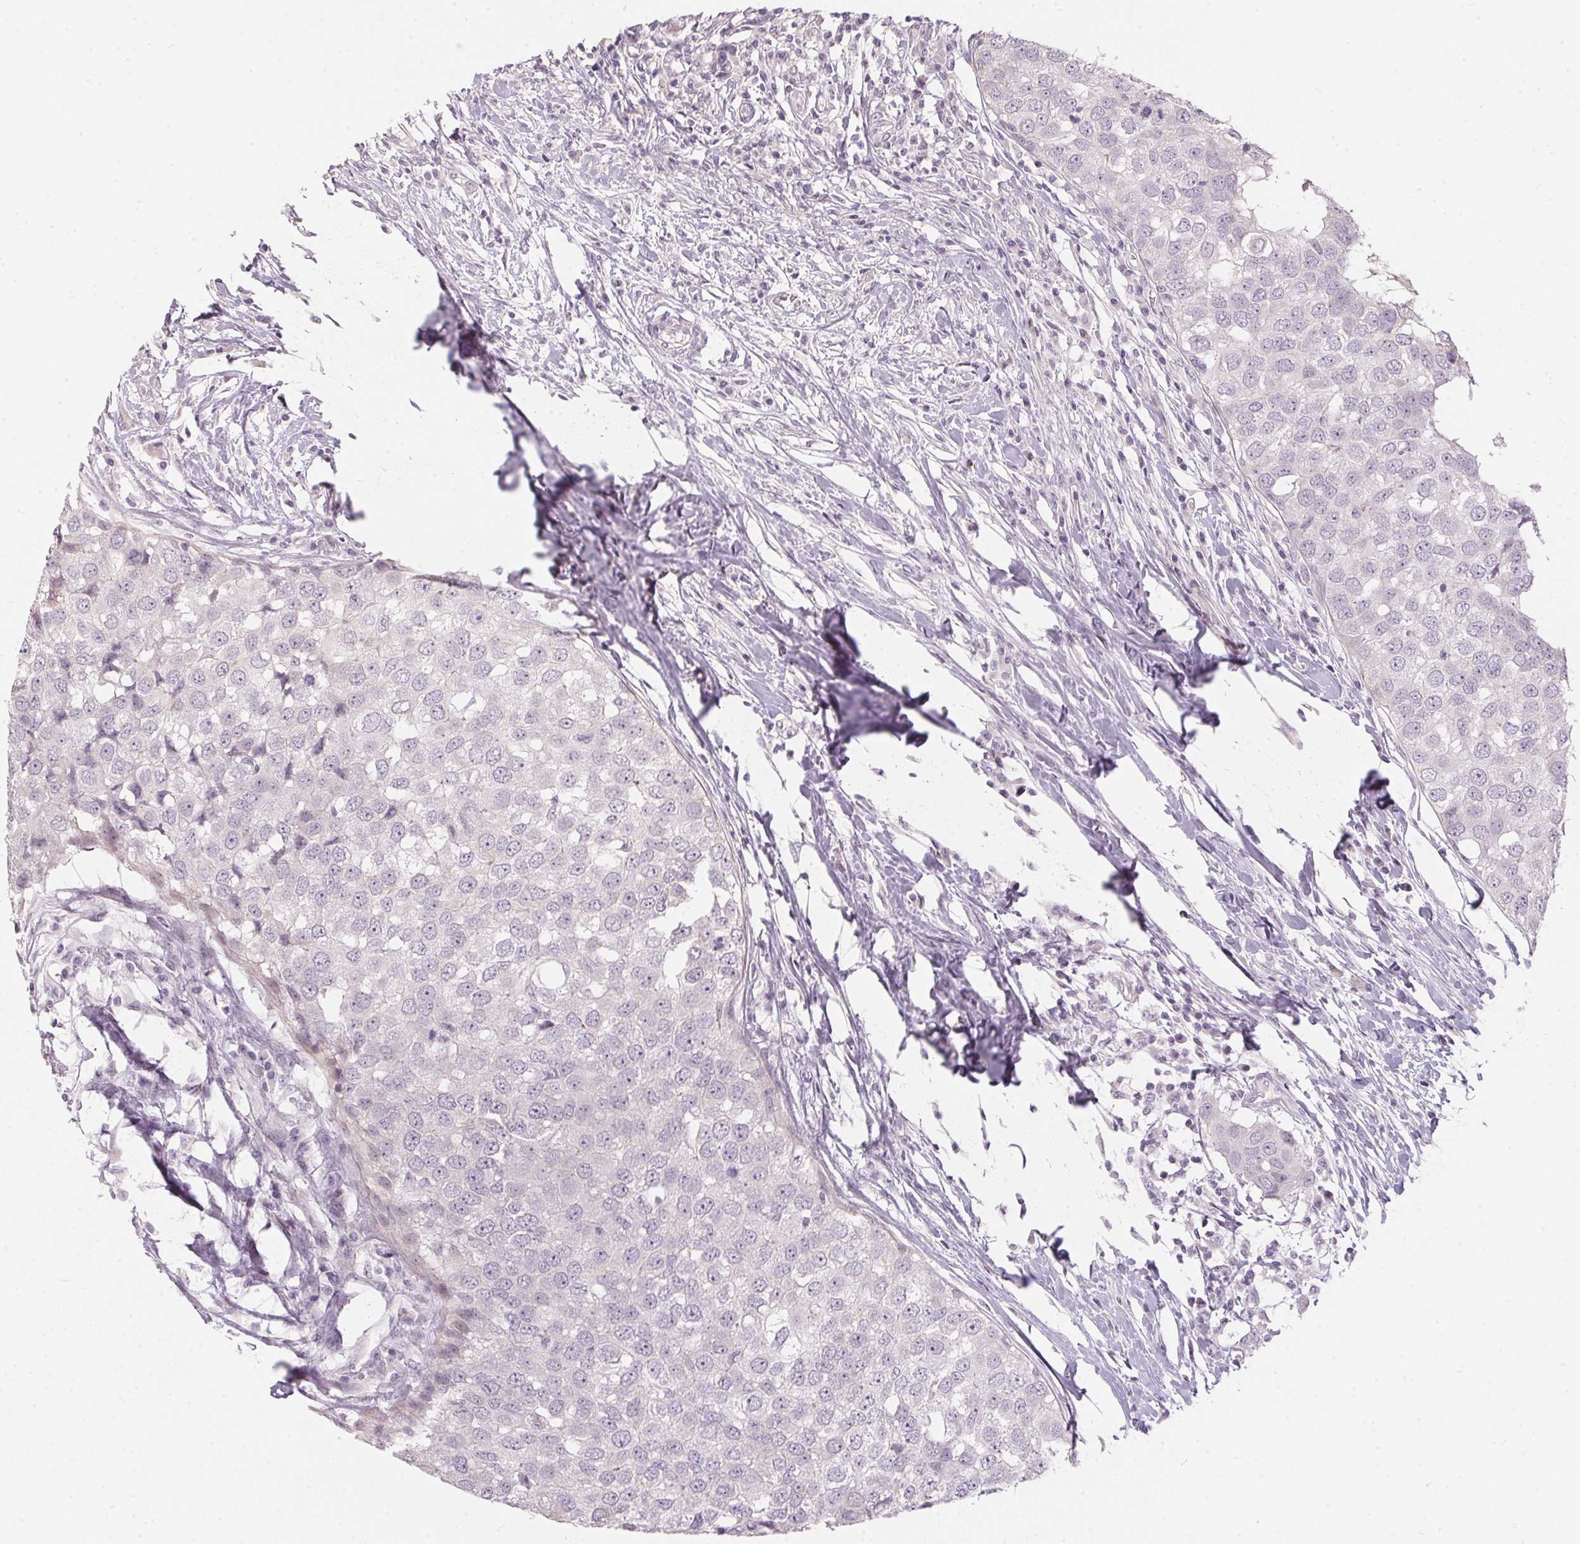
{"staining": {"intensity": "negative", "quantity": "none", "location": "none"}, "tissue": "breast cancer", "cell_type": "Tumor cells", "image_type": "cancer", "snomed": [{"axis": "morphology", "description": "Duct carcinoma"}, {"axis": "topography", "description": "Breast"}], "caption": "Breast invasive ductal carcinoma was stained to show a protein in brown. There is no significant expression in tumor cells.", "gene": "GDAP1L1", "patient": {"sex": "female", "age": 27}}